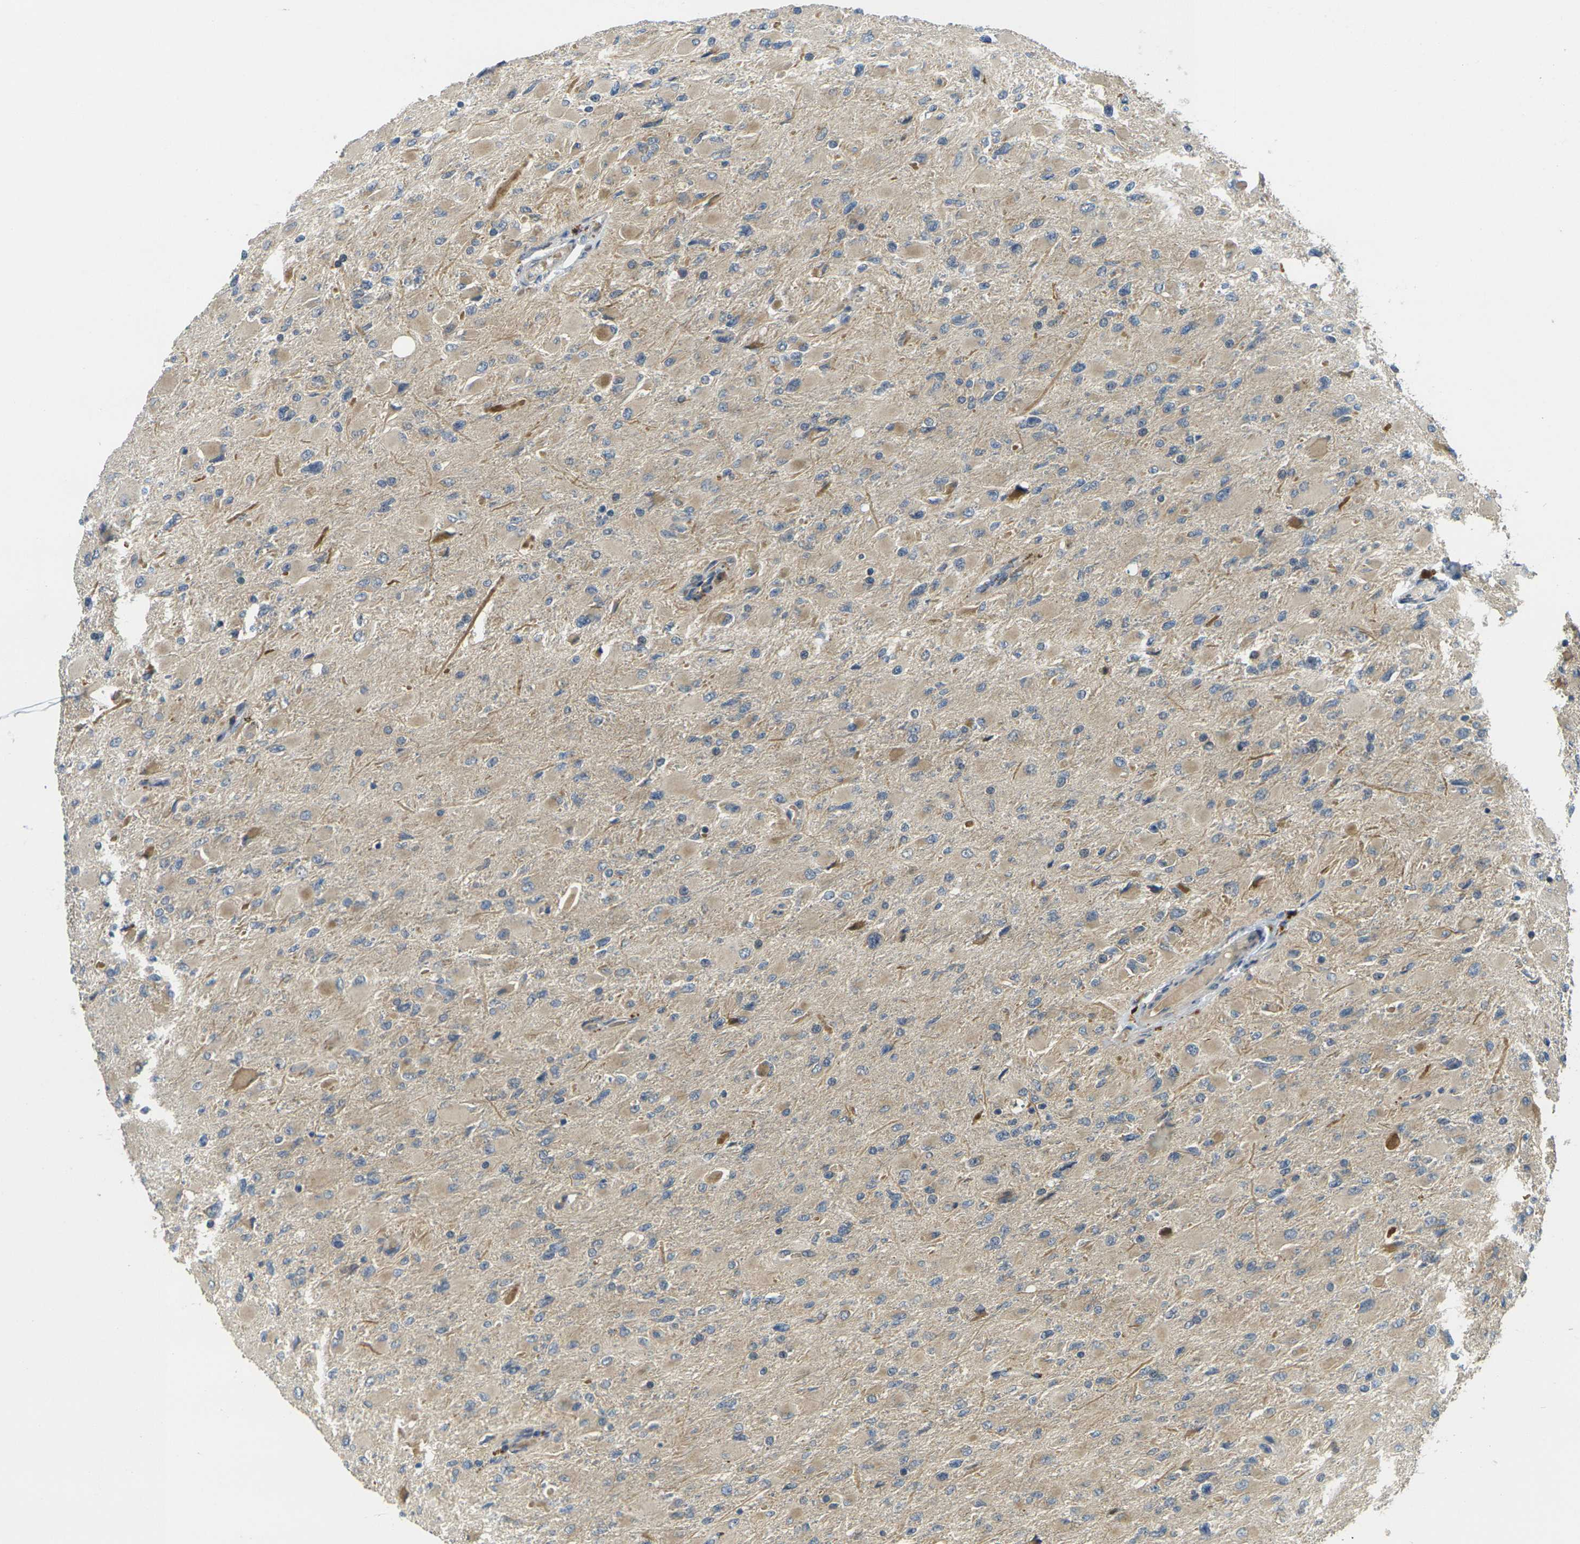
{"staining": {"intensity": "weak", "quantity": "25%-75%", "location": "cytoplasmic/membranous"}, "tissue": "glioma", "cell_type": "Tumor cells", "image_type": "cancer", "snomed": [{"axis": "morphology", "description": "Glioma, malignant, High grade"}, {"axis": "topography", "description": "Cerebral cortex"}], "caption": "Tumor cells show low levels of weak cytoplasmic/membranous positivity in about 25%-75% of cells in human glioma.", "gene": "MINAR2", "patient": {"sex": "female", "age": 36}}